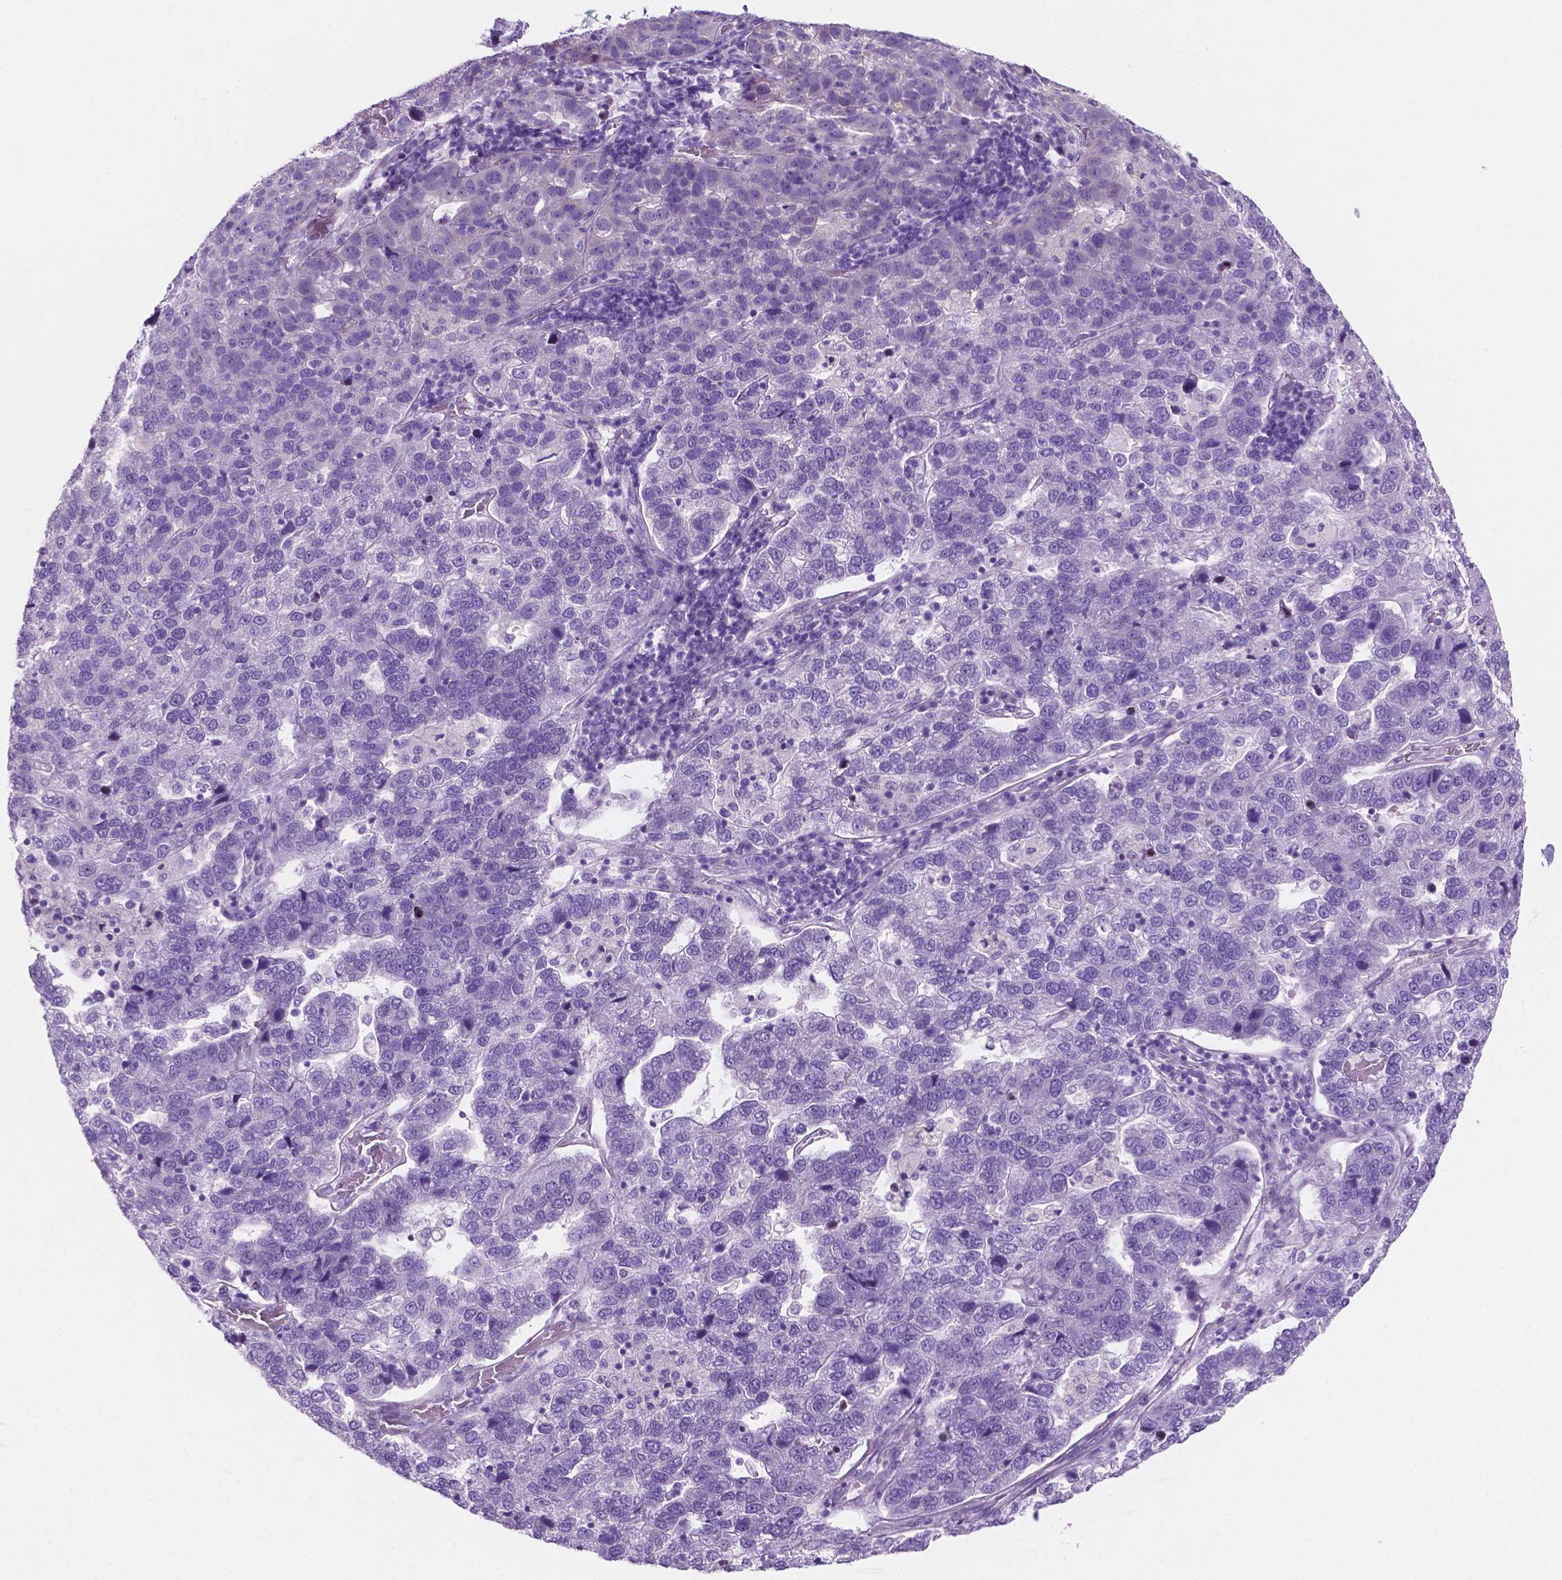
{"staining": {"intensity": "negative", "quantity": "none", "location": "none"}, "tissue": "pancreatic cancer", "cell_type": "Tumor cells", "image_type": "cancer", "snomed": [{"axis": "morphology", "description": "Adenocarcinoma, NOS"}, {"axis": "topography", "description": "Pancreas"}], "caption": "An immunohistochemistry histopathology image of pancreatic cancer is shown. There is no staining in tumor cells of pancreatic cancer.", "gene": "ASPG", "patient": {"sex": "female", "age": 61}}